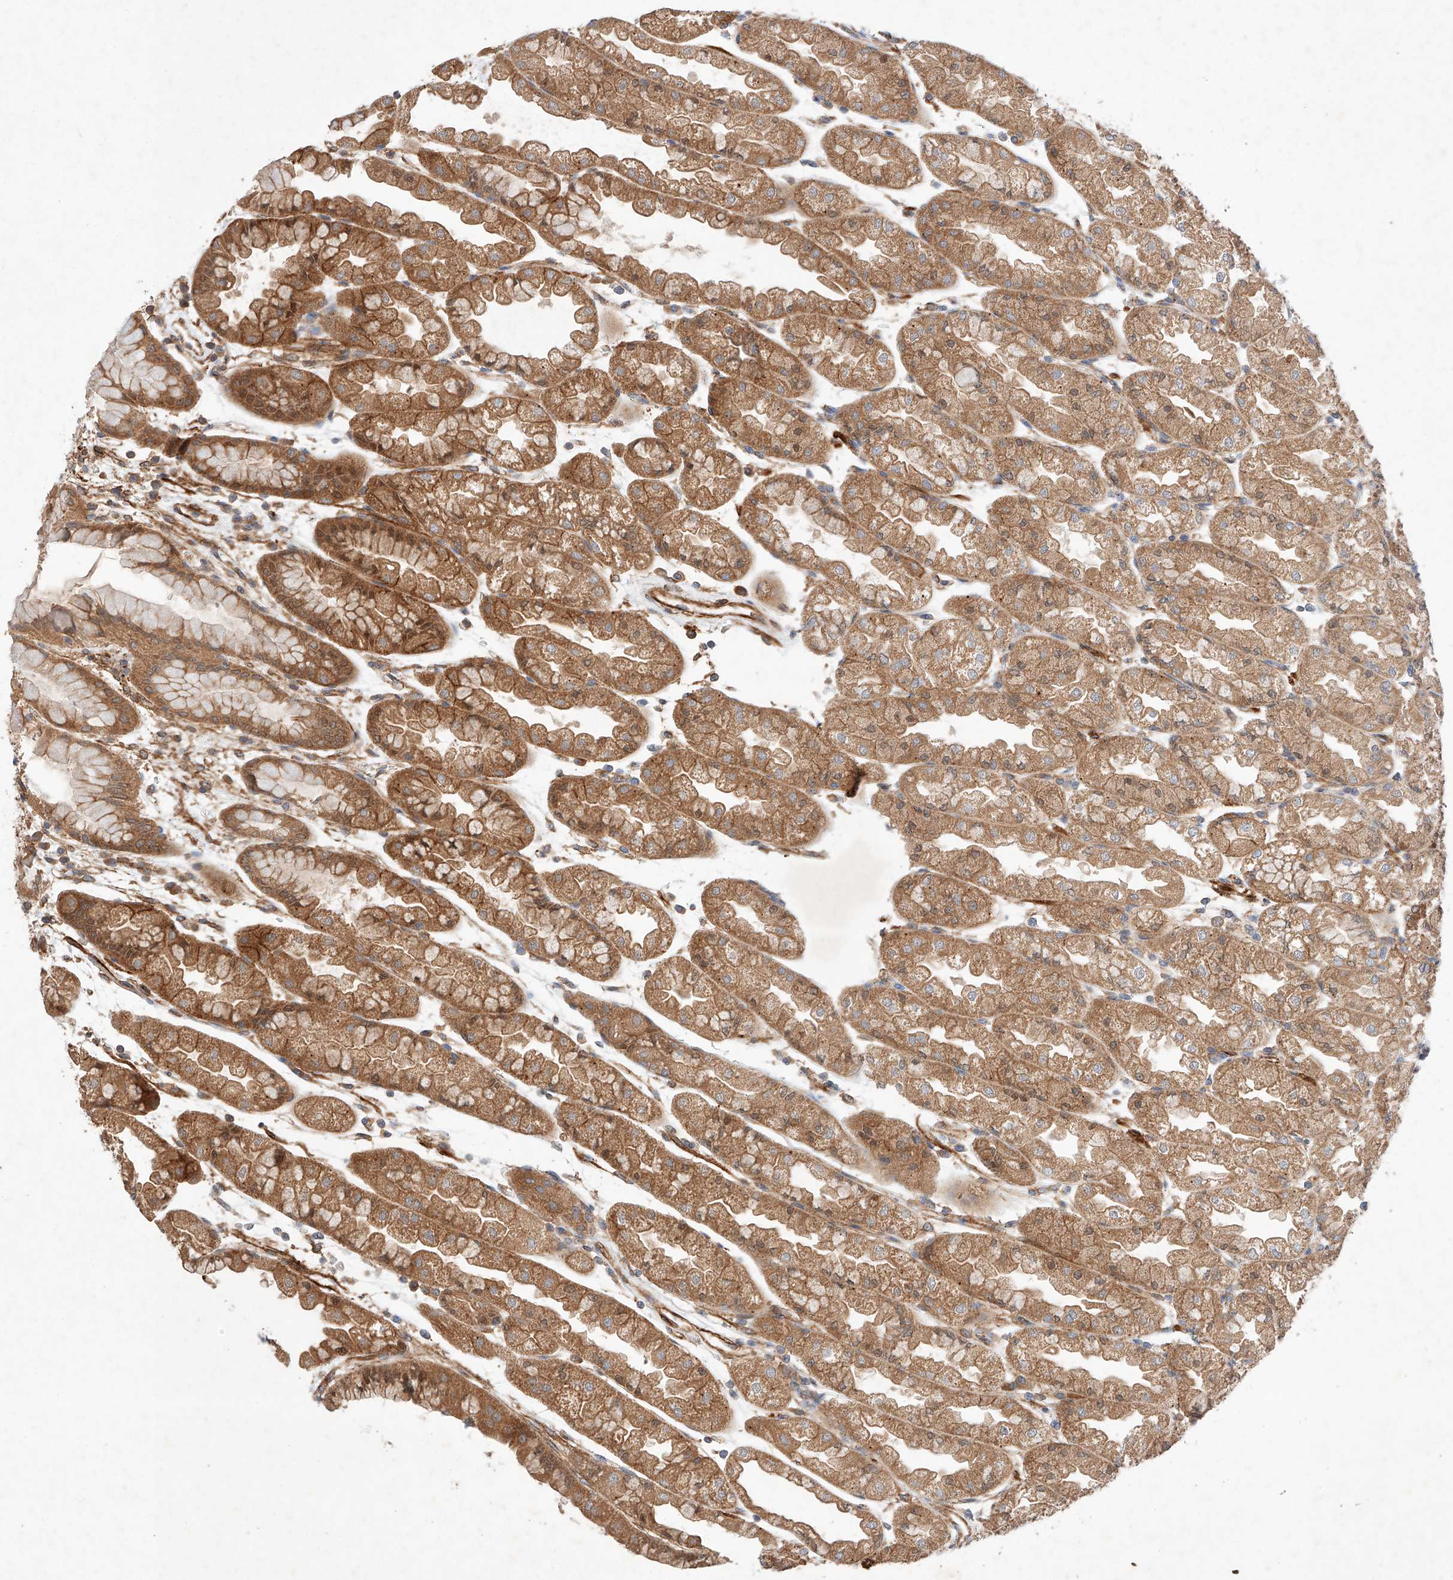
{"staining": {"intensity": "strong", "quantity": ">75%", "location": "cytoplasmic/membranous"}, "tissue": "stomach", "cell_type": "Glandular cells", "image_type": "normal", "snomed": [{"axis": "morphology", "description": "Normal tissue, NOS"}, {"axis": "topography", "description": "Stomach, upper"}], "caption": "IHC histopathology image of unremarkable stomach: human stomach stained using IHC reveals high levels of strong protein expression localized specifically in the cytoplasmic/membranous of glandular cells, appearing as a cytoplasmic/membranous brown color.", "gene": "RAB23", "patient": {"sex": "male", "age": 47}}